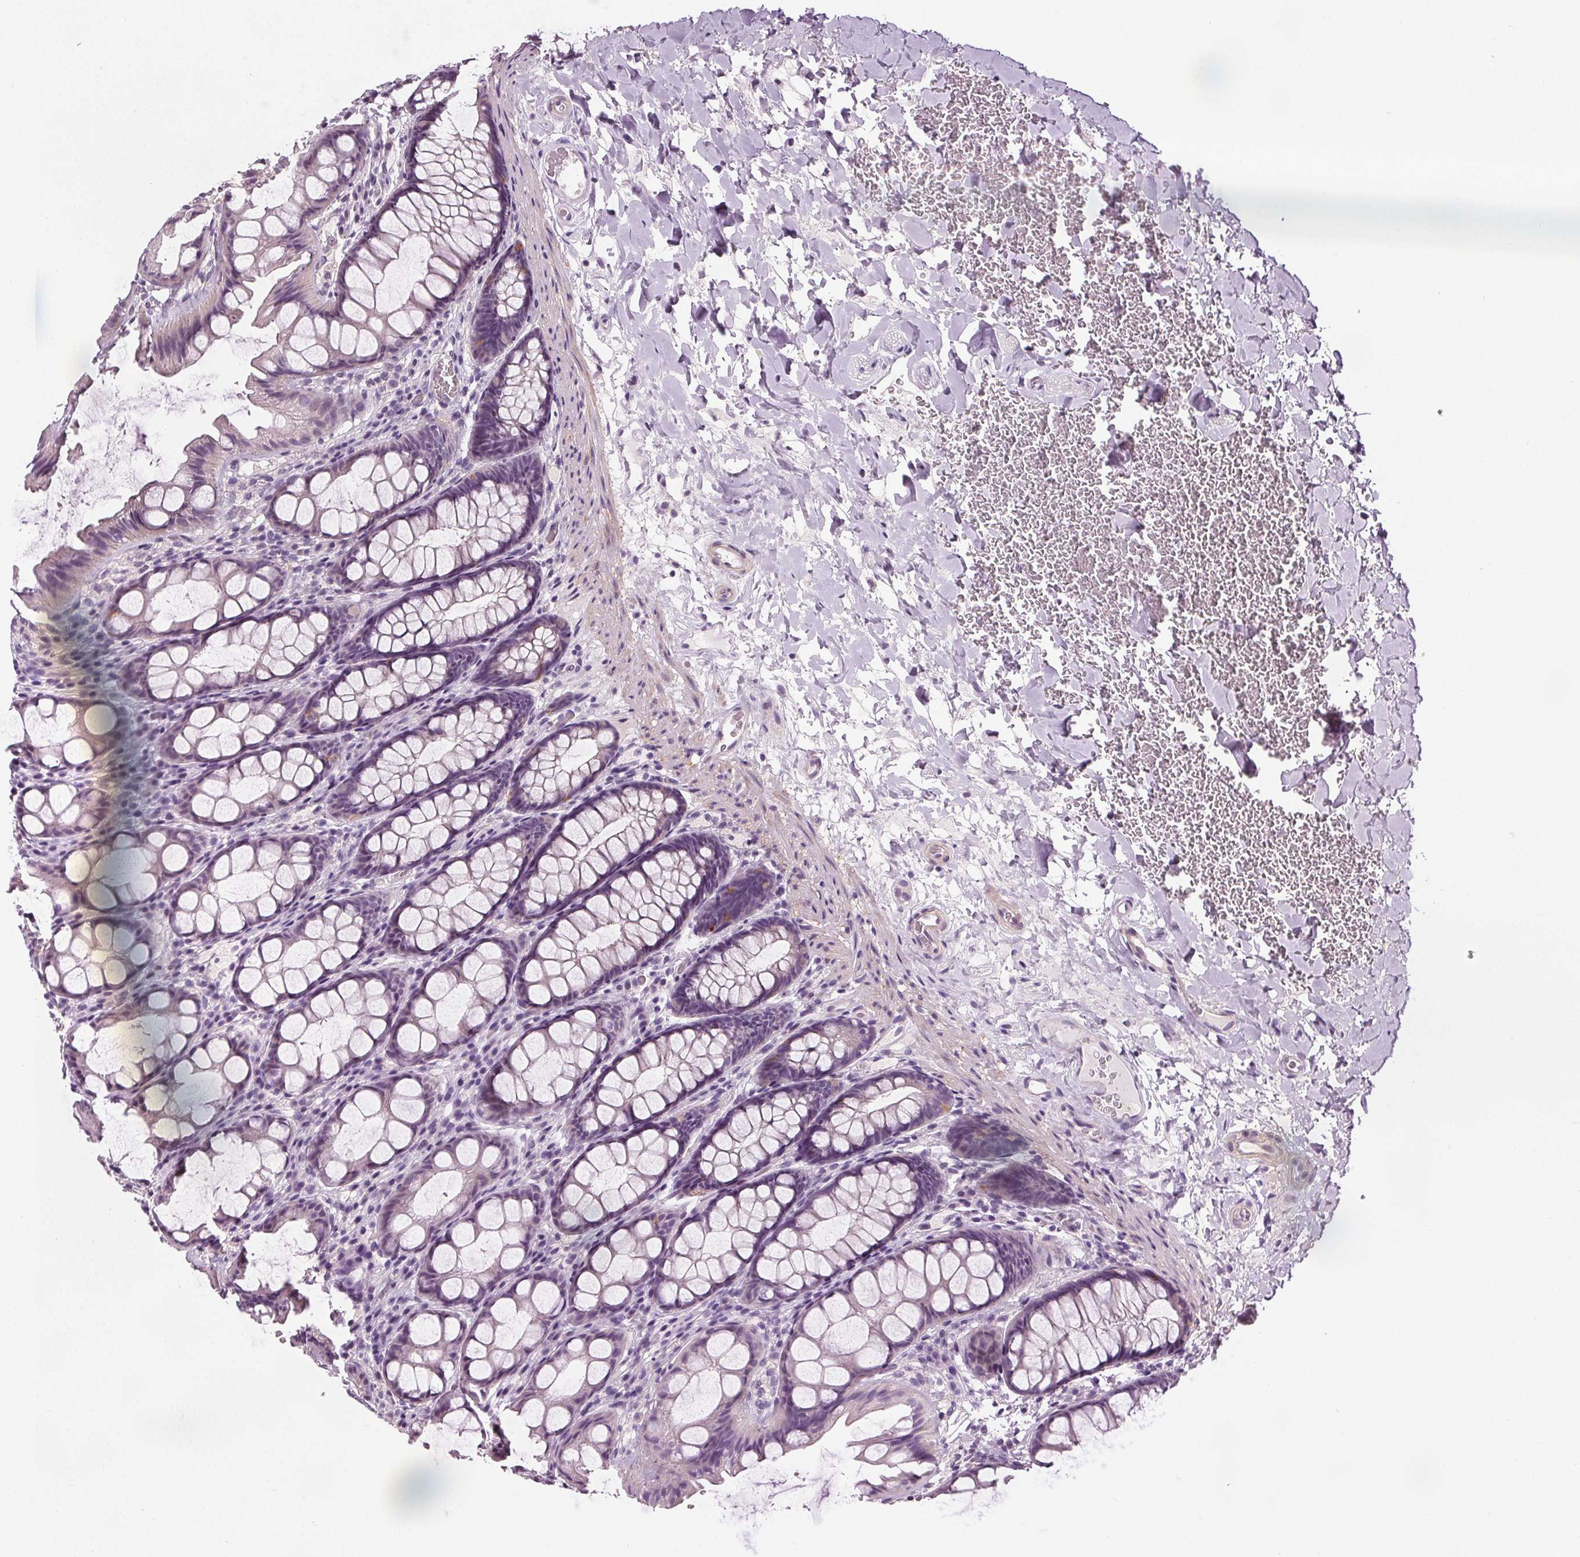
{"staining": {"intensity": "negative", "quantity": "none", "location": "none"}, "tissue": "colon", "cell_type": "Endothelial cells", "image_type": "normal", "snomed": [{"axis": "morphology", "description": "Normal tissue, NOS"}, {"axis": "topography", "description": "Colon"}], "caption": "DAB immunohistochemical staining of unremarkable colon exhibits no significant positivity in endothelial cells.", "gene": "RASA1", "patient": {"sex": "male", "age": 47}}